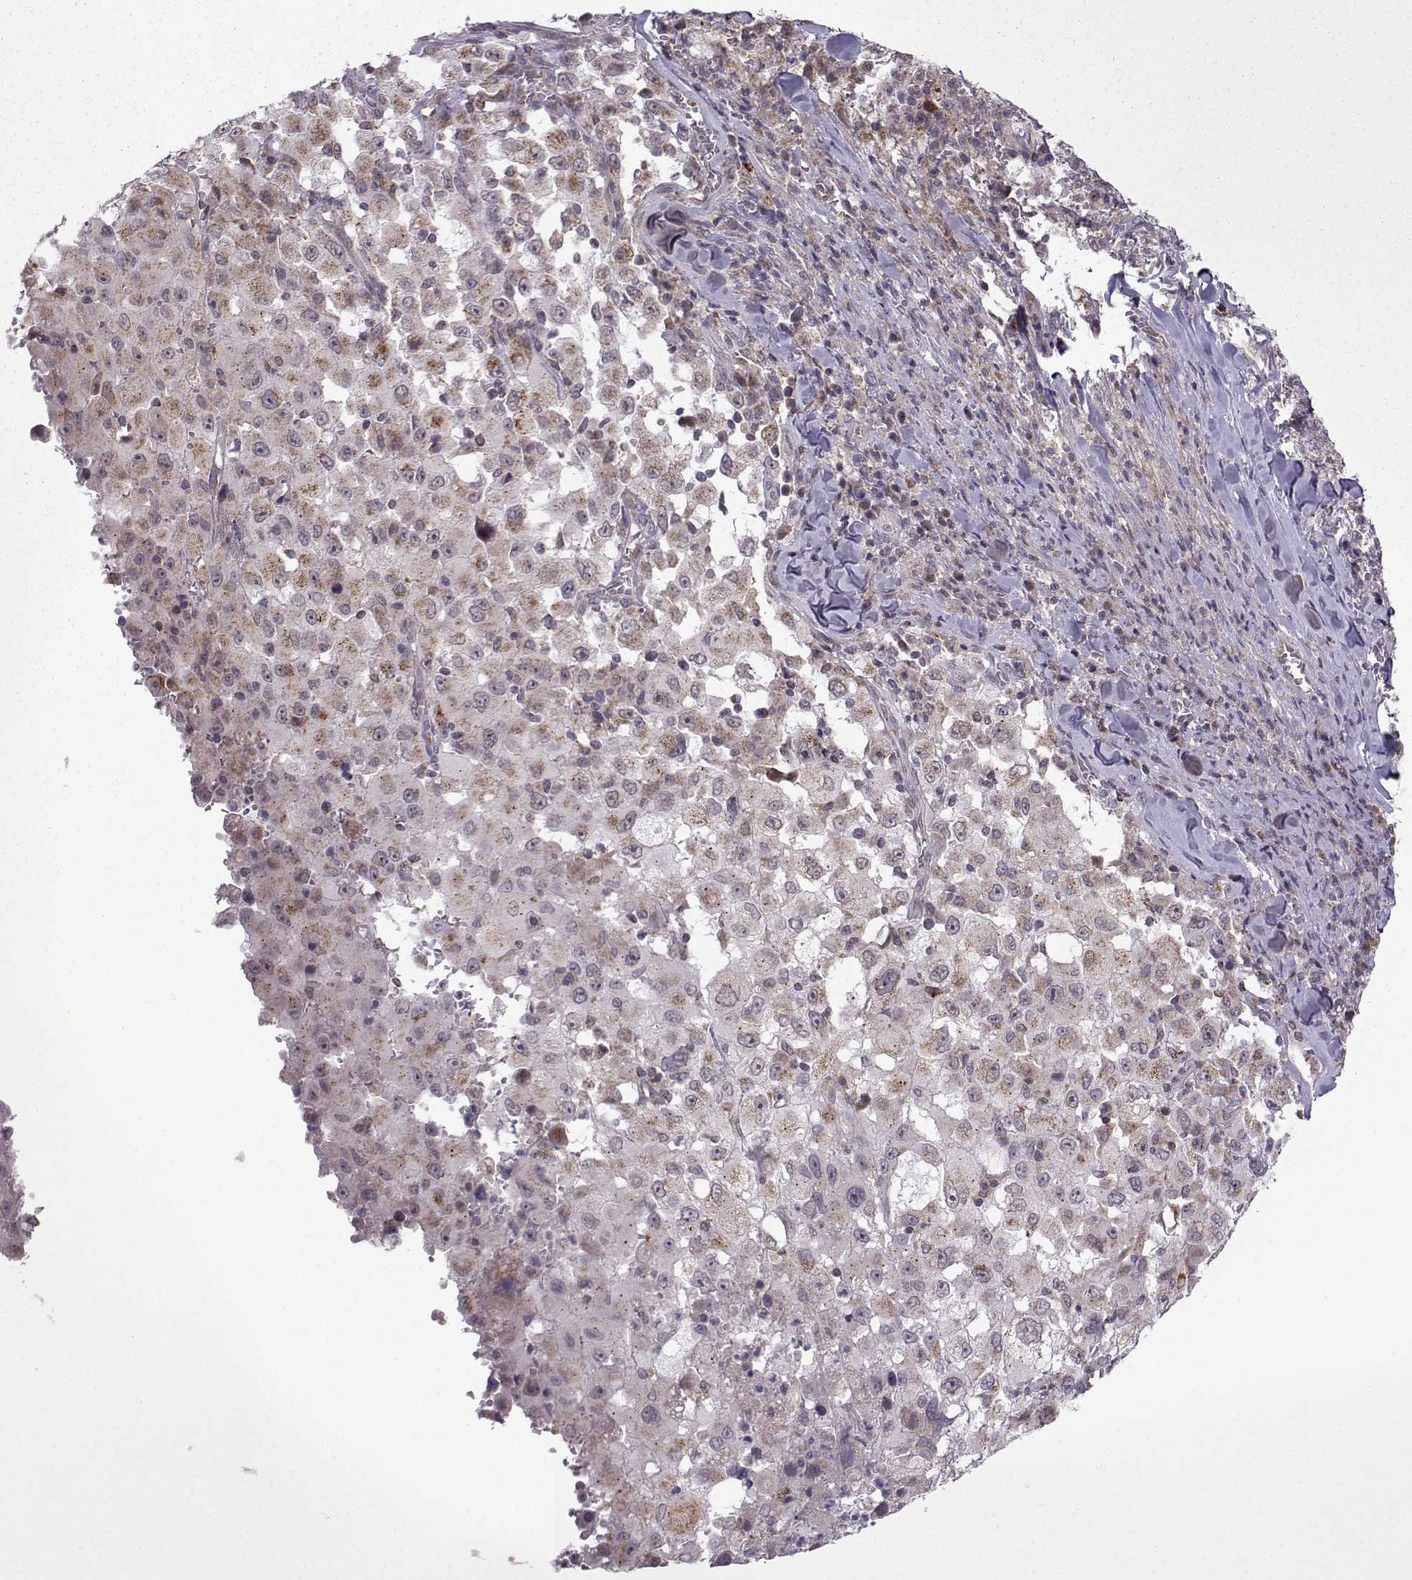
{"staining": {"intensity": "moderate", "quantity": "<25%", "location": "cytoplasmic/membranous"}, "tissue": "melanoma", "cell_type": "Tumor cells", "image_type": "cancer", "snomed": [{"axis": "morphology", "description": "Malignant melanoma, Metastatic site"}, {"axis": "topography", "description": "Soft tissue"}], "caption": "Immunohistochemistry (IHC) (DAB) staining of melanoma shows moderate cytoplasmic/membranous protein expression in approximately <25% of tumor cells.", "gene": "NECAB3", "patient": {"sex": "male", "age": 50}}